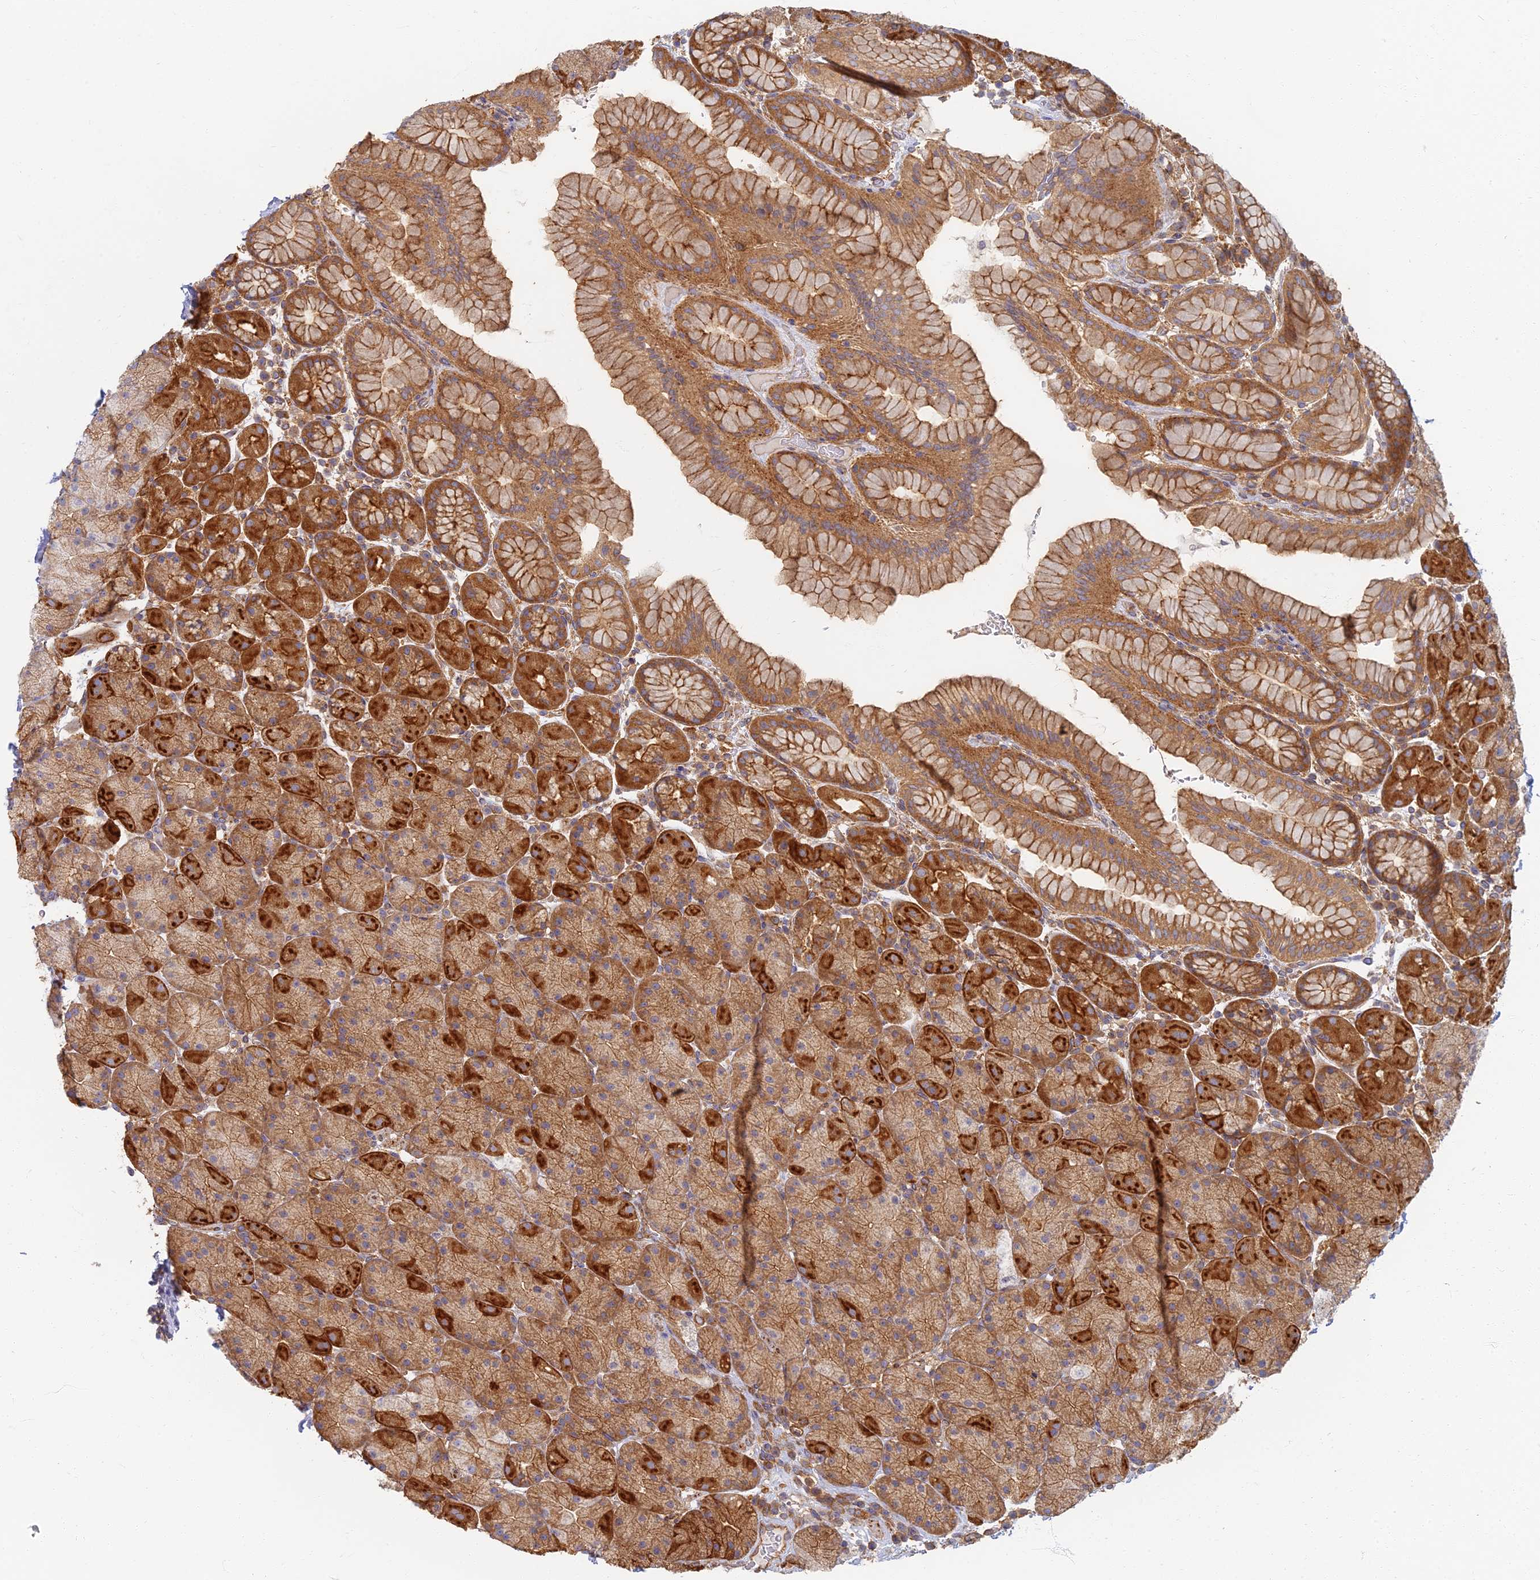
{"staining": {"intensity": "strong", "quantity": ">75%", "location": "cytoplasmic/membranous"}, "tissue": "stomach", "cell_type": "Glandular cells", "image_type": "normal", "snomed": [{"axis": "morphology", "description": "Normal tissue, NOS"}, {"axis": "topography", "description": "Stomach, upper"}, {"axis": "topography", "description": "Stomach, lower"}], "caption": "High-power microscopy captured an immunohistochemistry (IHC) histopathology image of unremarkable stomach, revealing strong cytoplasmic/membranous positivity in about >75% of glandular cells.", "gene": "RBSN", "patient": {"sex": "male", "age": 67}}